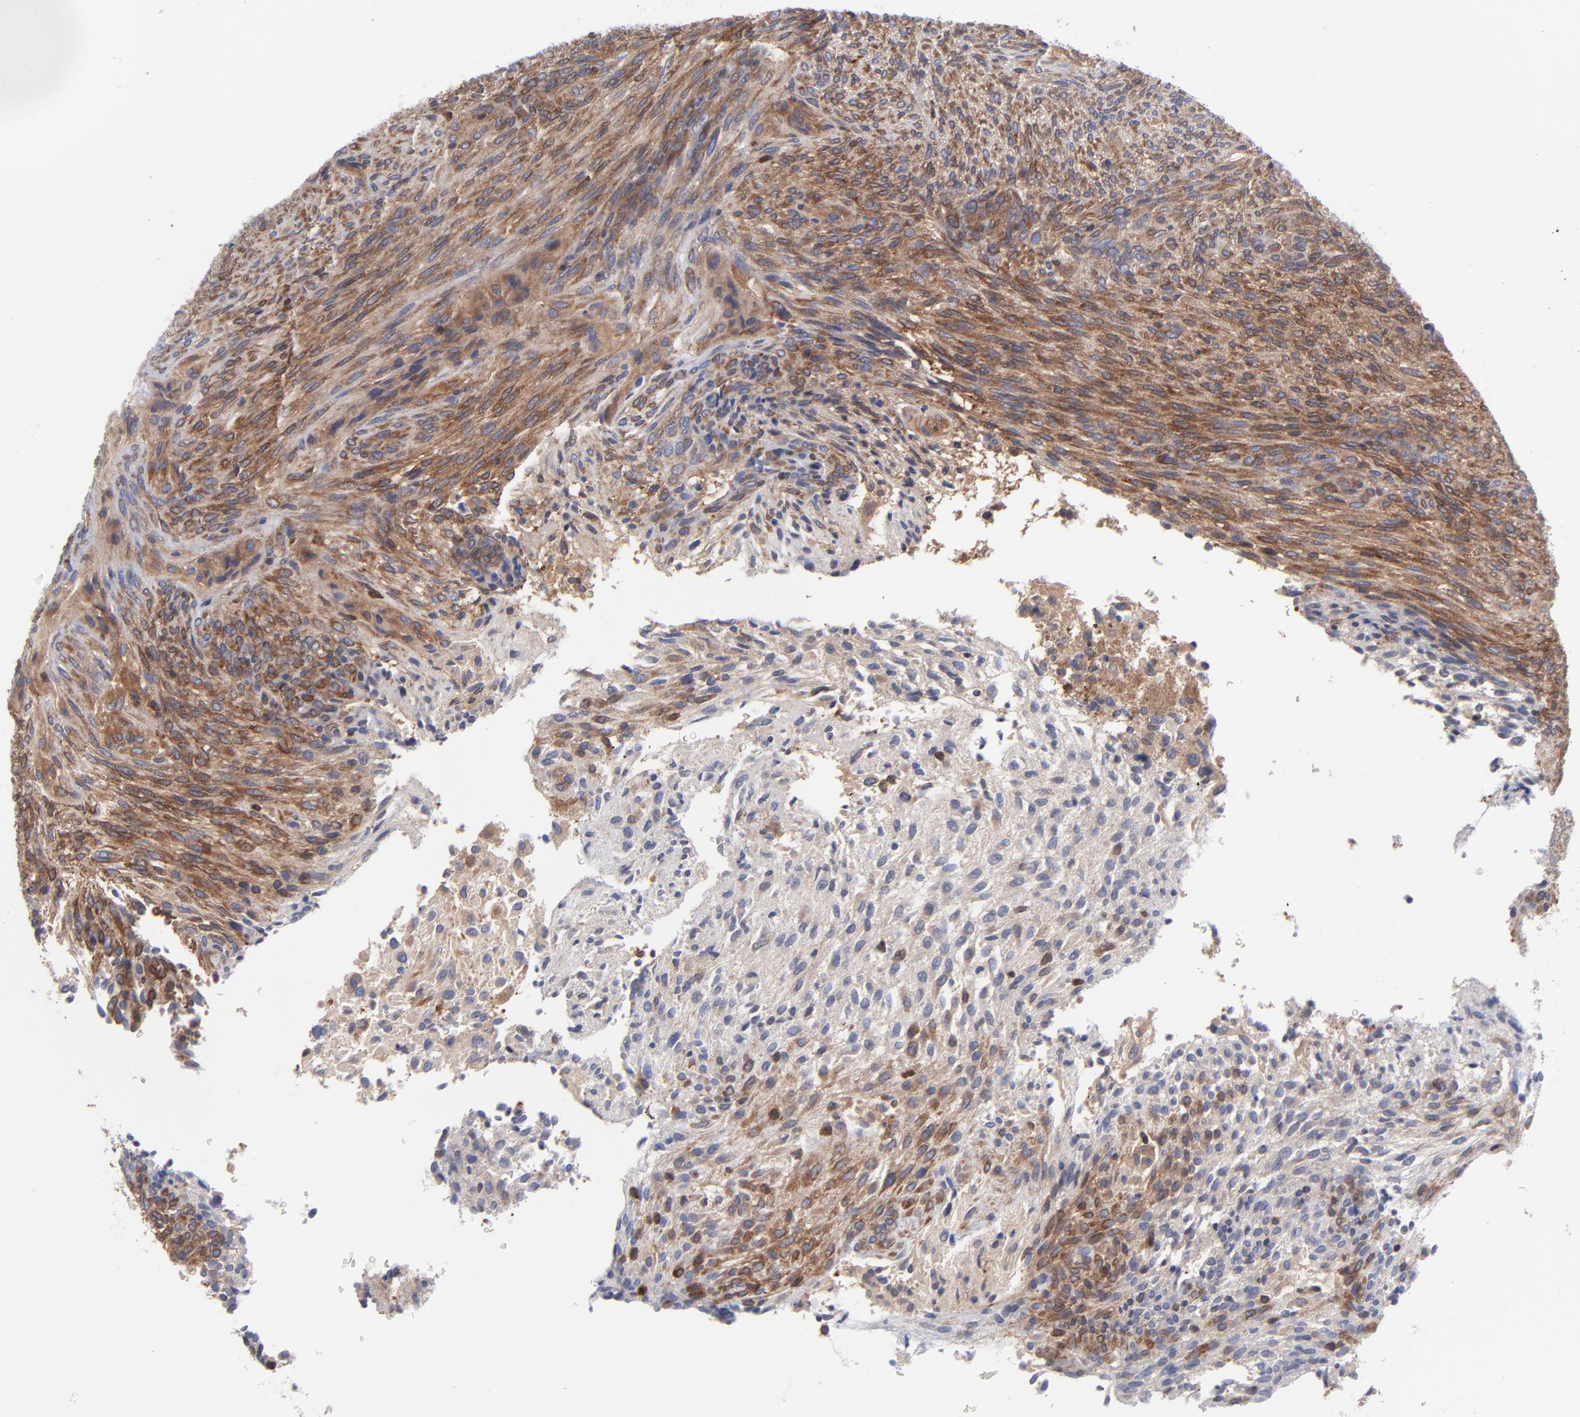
{"staining": {"intensity": "moderate", "quantity": ">75%", "location": "cytoplasmic/membranous"}, "tissue": "glioma", "cell_type": "Tumor cells", "image_type": "cancer", "snomed": [{"axis": "morphology", "description": "Glioma, malignant, High grade"}, {"axis": "topography", "description": "Cerebral cortex"}], "caption": "About >75% of tumor cells in human glioma reveal moderate cytoplasmic/membranous protein expression as visualized by brown immunohistochemical staining.", "gene": "NFKBIA", "patient": {"sex": "female", "age": 55}}